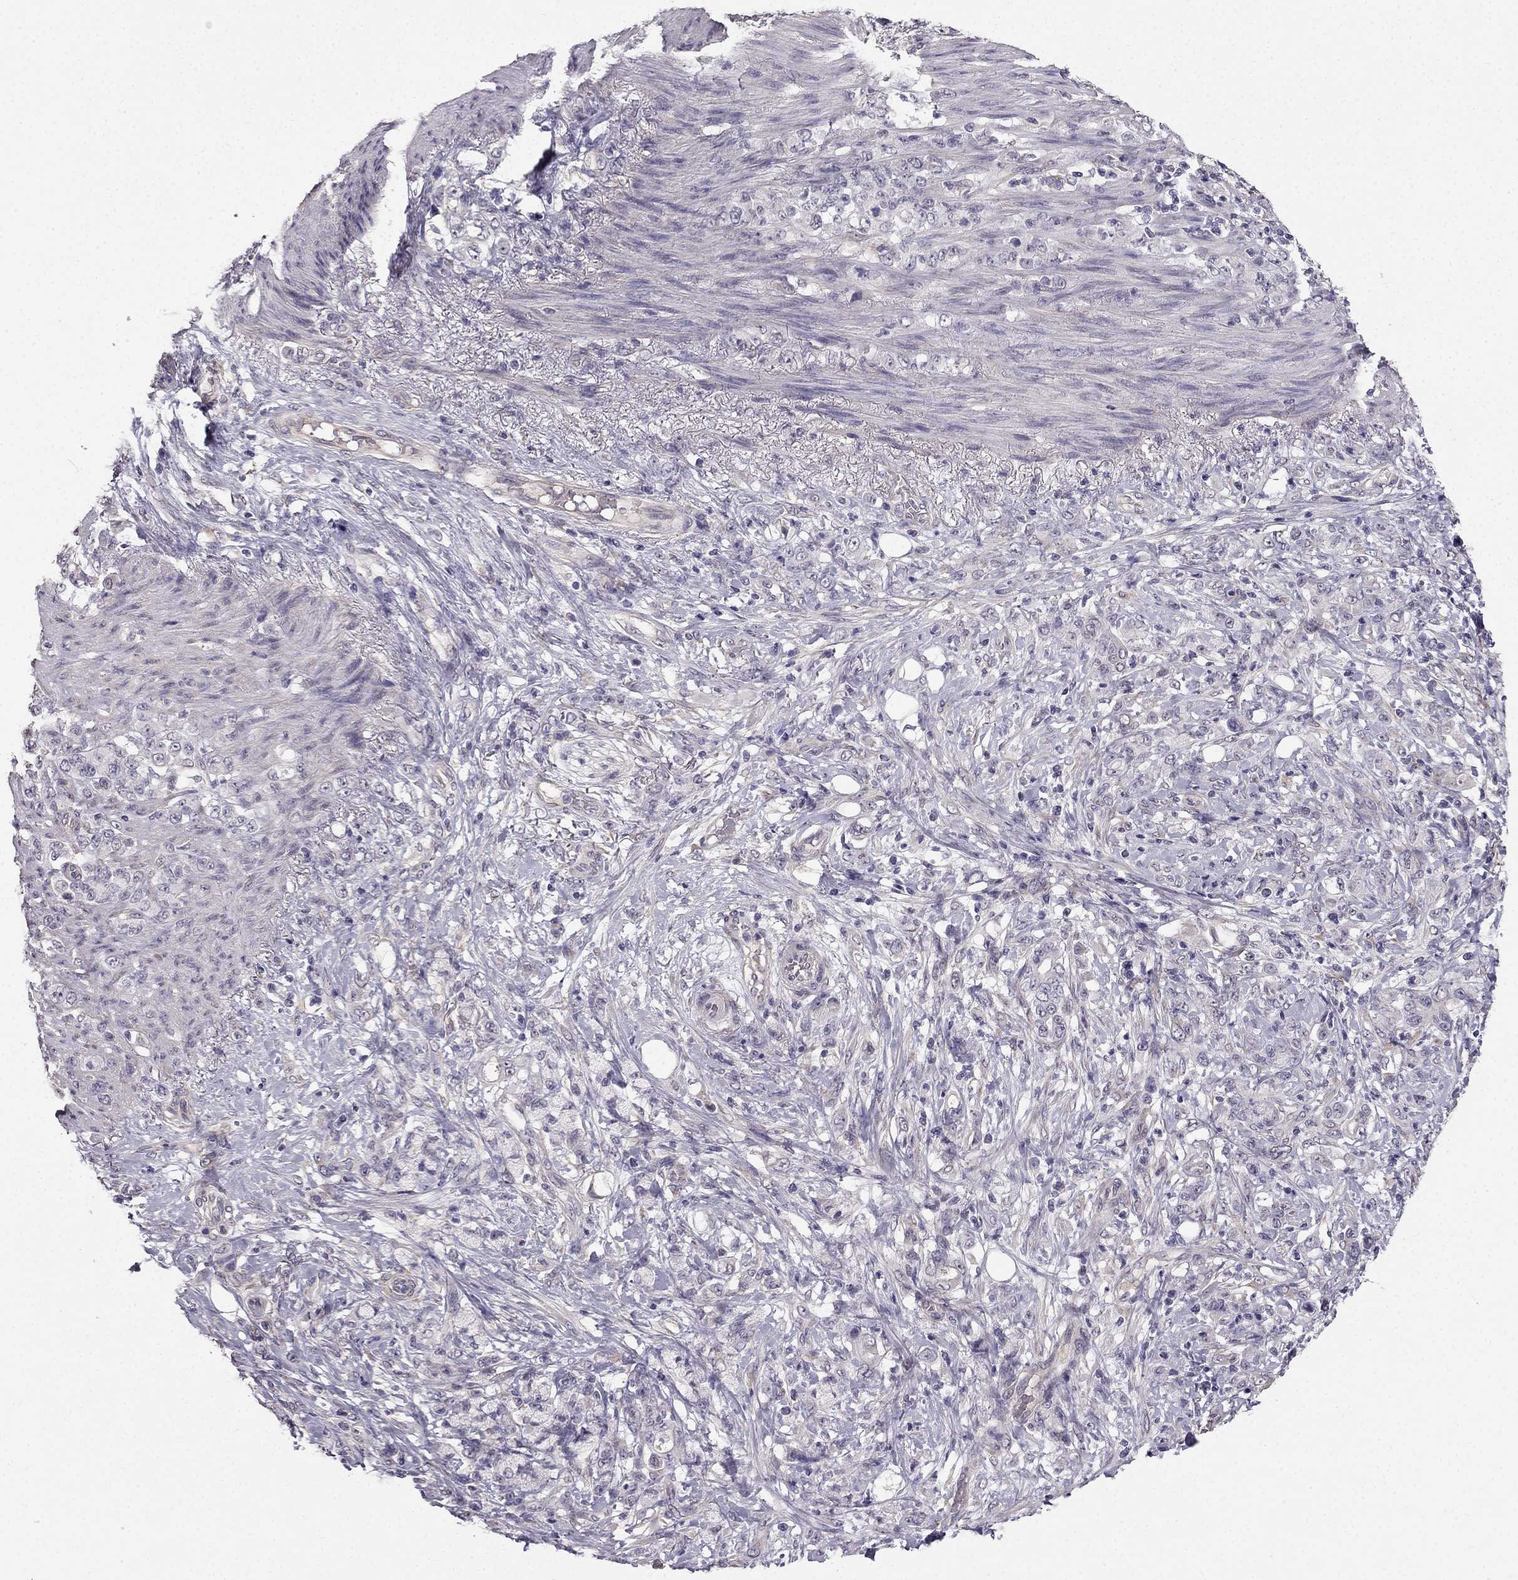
{"staining": {"intensity": "negative", "quantity": "none", "location": "none"}, "tissue": "stomach cancer", "cell_type": "Tumor cells", "image_type": "cancer", "snomed": [{"axis": "morphology", "description": "Adenocarcinoma, NOS"}, {"axis": "topography", "description": "Stomach"}], "caption": "Human adenocarcinoma (stomach) stained for a protein using IHC demonstrates no staining in tumor cells.", "gene": "TSPYL5", "patient": {"sex": "female", "age": 79}}